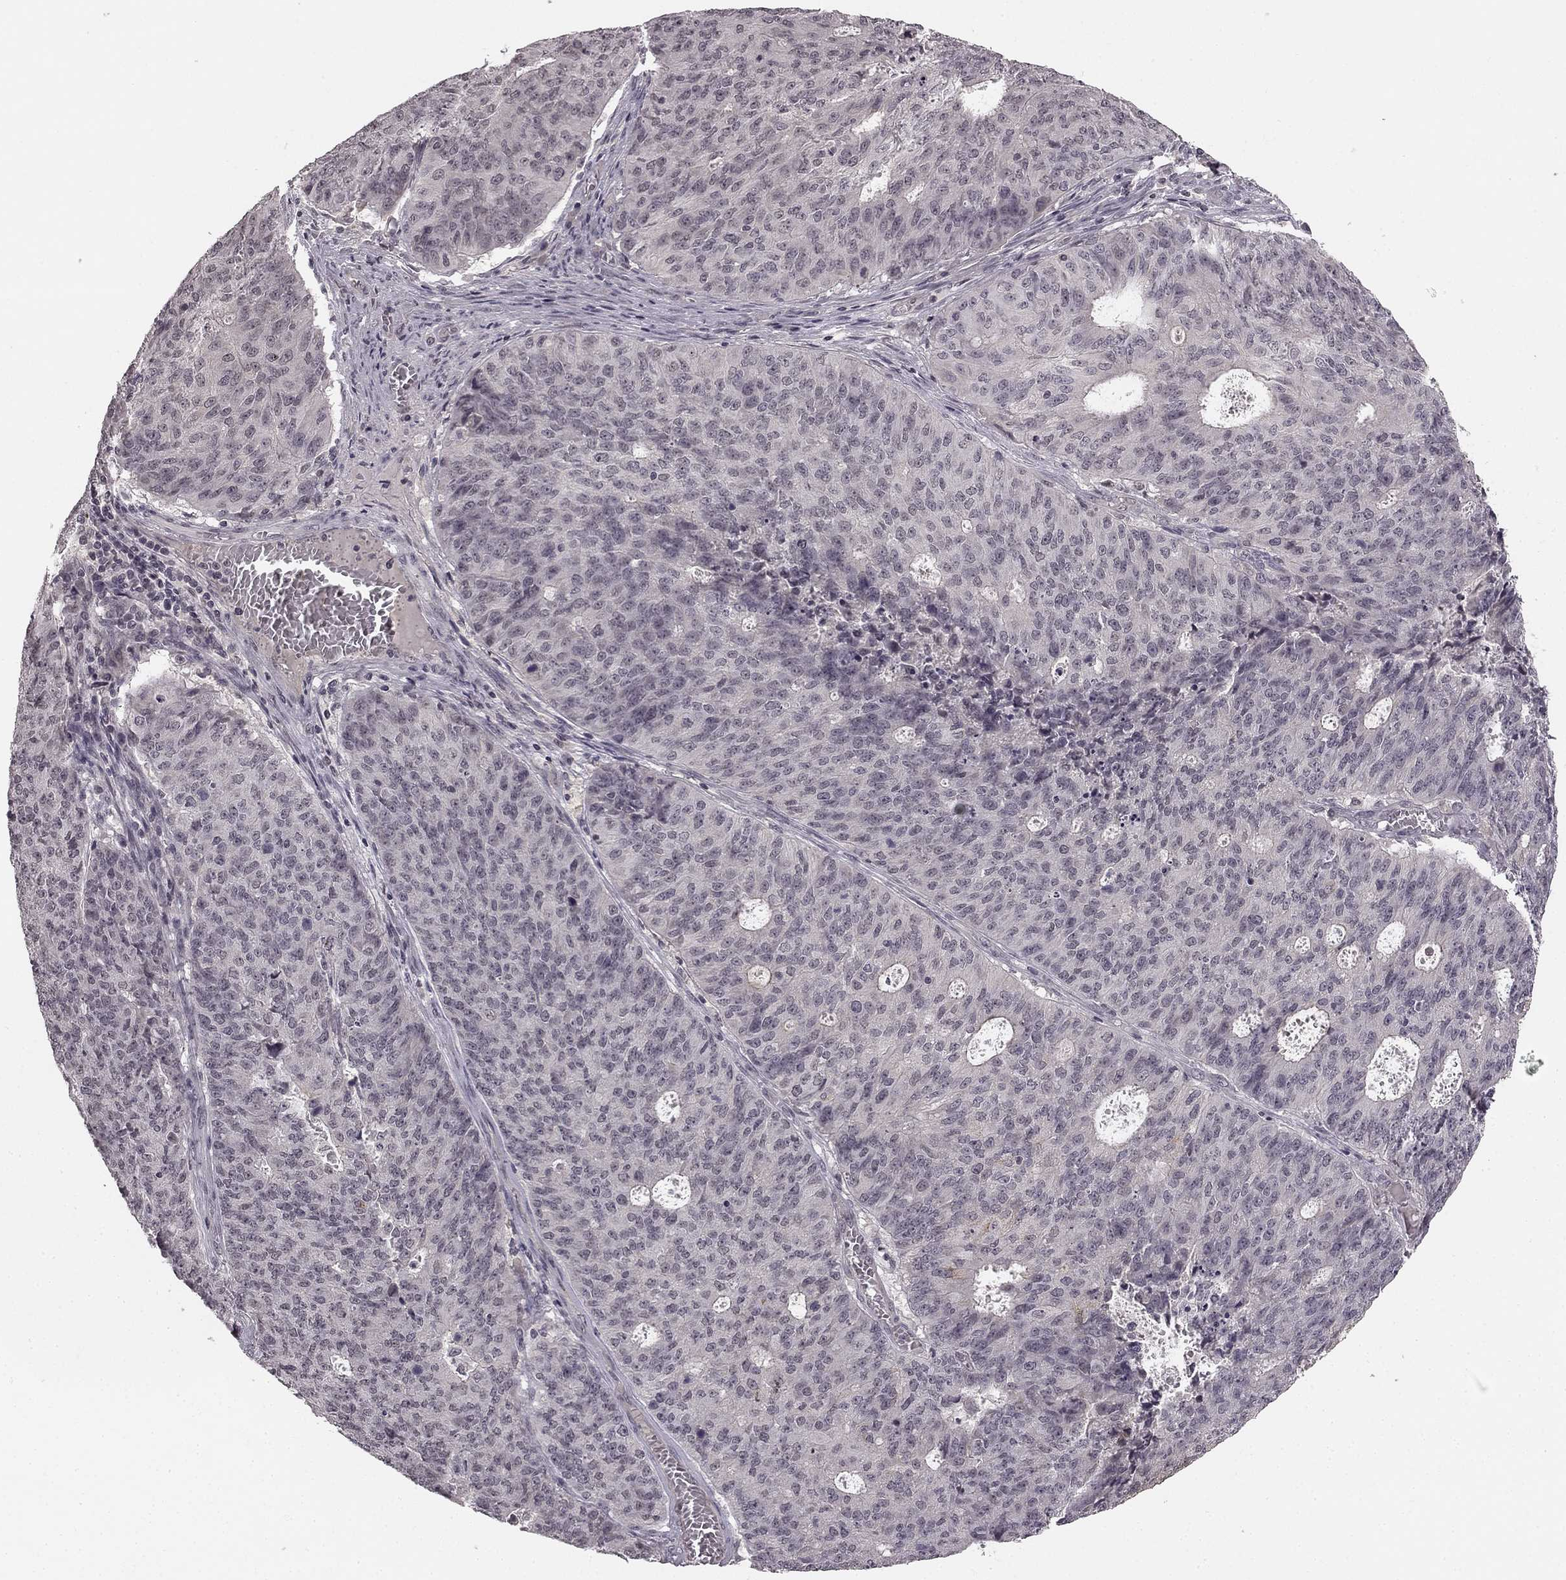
{"staining": {"intensity": "negative", "quantity": "none", "location": "none"}, "tissue": "endometrial cancer", "cell_type": "Tumor cells", "image_type": "cancer", "snomed": [{"axis": "morphology", "description": "Adenocarcinoma, NOS"}, {"axis": "topography", "description": "Endometrium"}], "caption": "Tumor cells are negative for brown protein staining in endometrial adenocarcinoma.", "gene": "HCN4", "patient": {"sex": "female", "age": 82}}